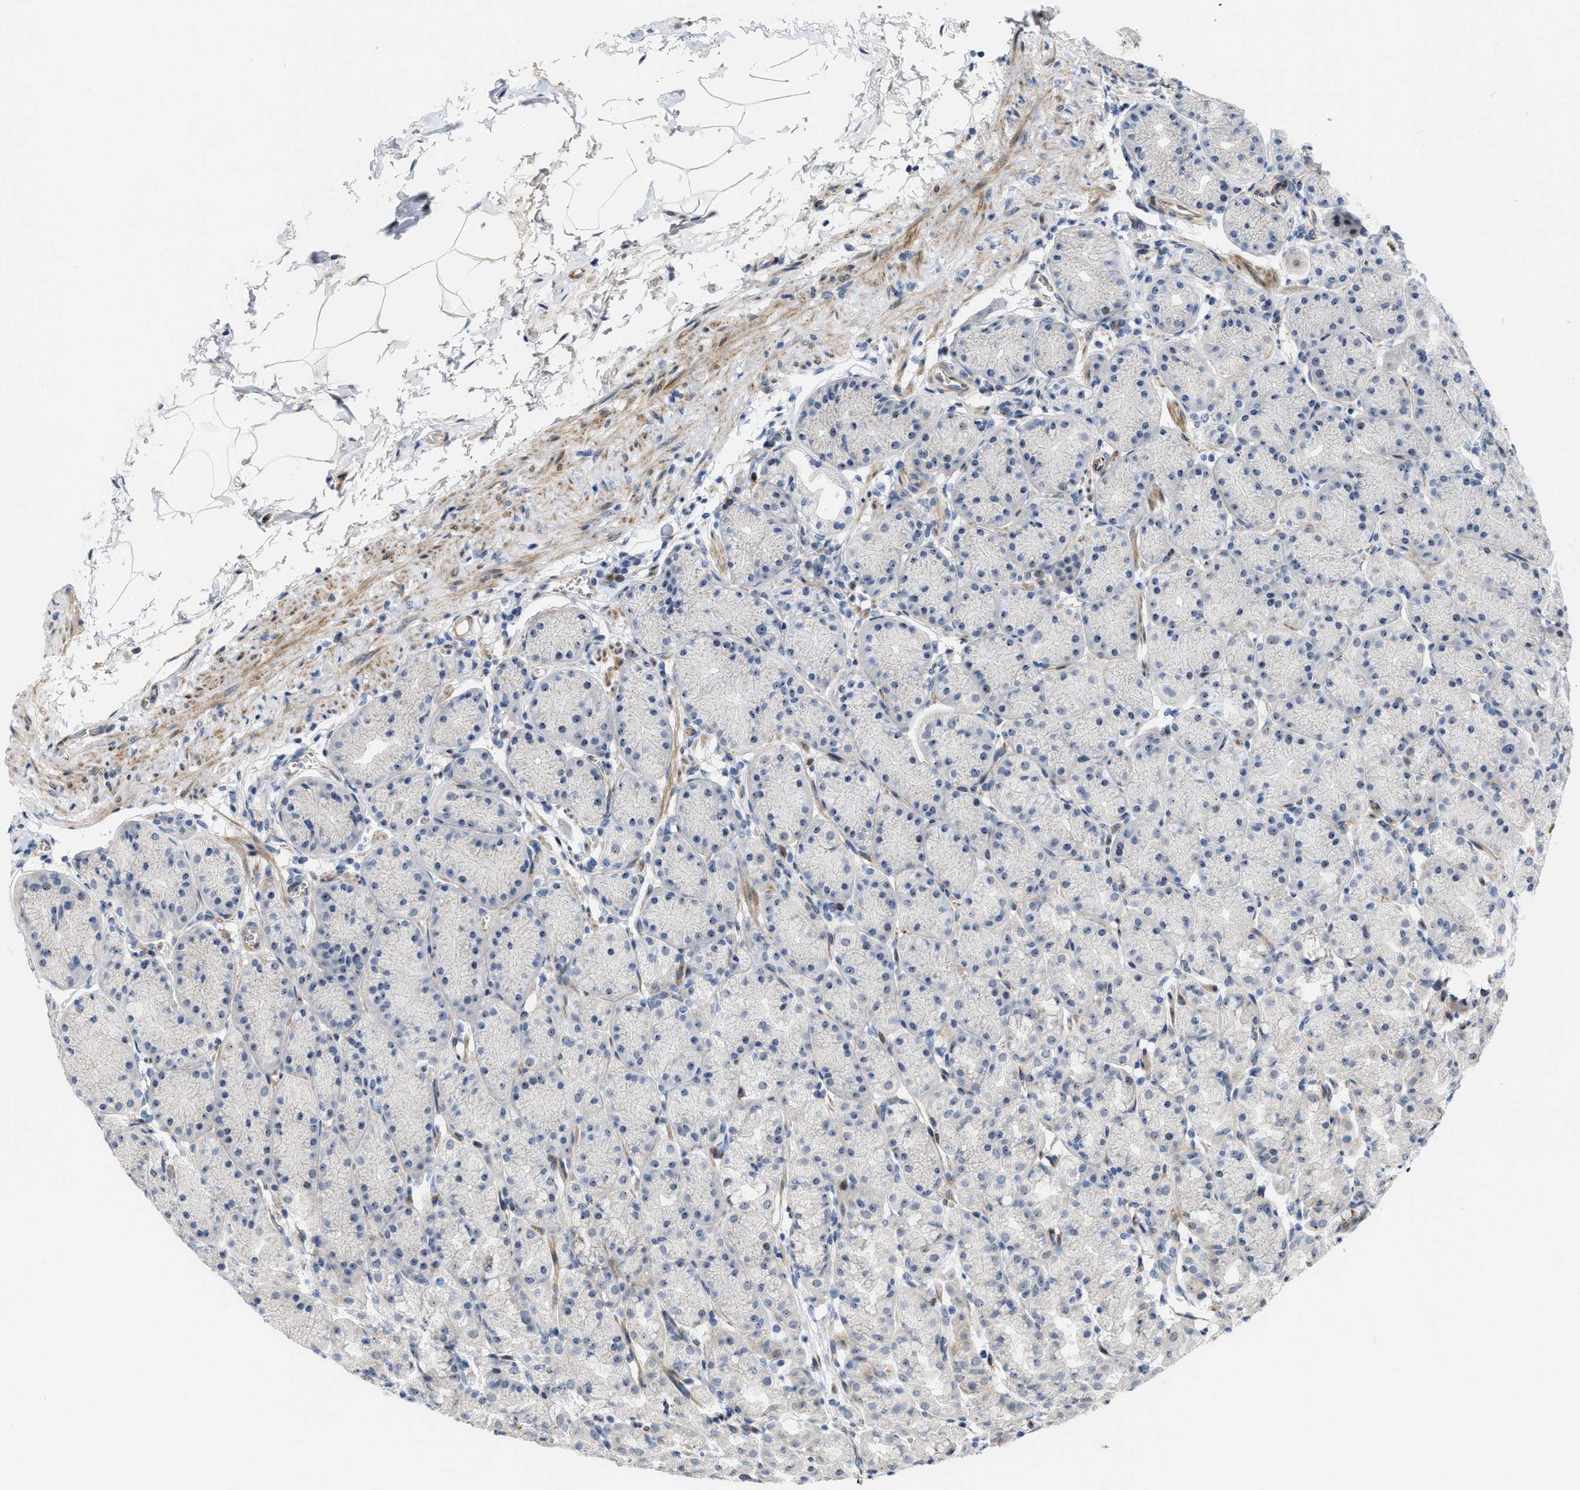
{"staining": {"intensity": "weak", "quantity": "<25%", "location": "cytoplasmic/membranous,nuclear"}, "tissue": "stomach", "cell_type": "Glandular cells", "image_type": "normal", "snomed": [{"axis": "morphology", "description": "Normal tissue, NOS"}, {"axis": "topography", "description": "Stomach"}], "caption": "The histopathology image reveals no significant positivity in glandular cells of stomach.", "gene": "POLR1F", "patient": {"sex": "male", "age": 42}}